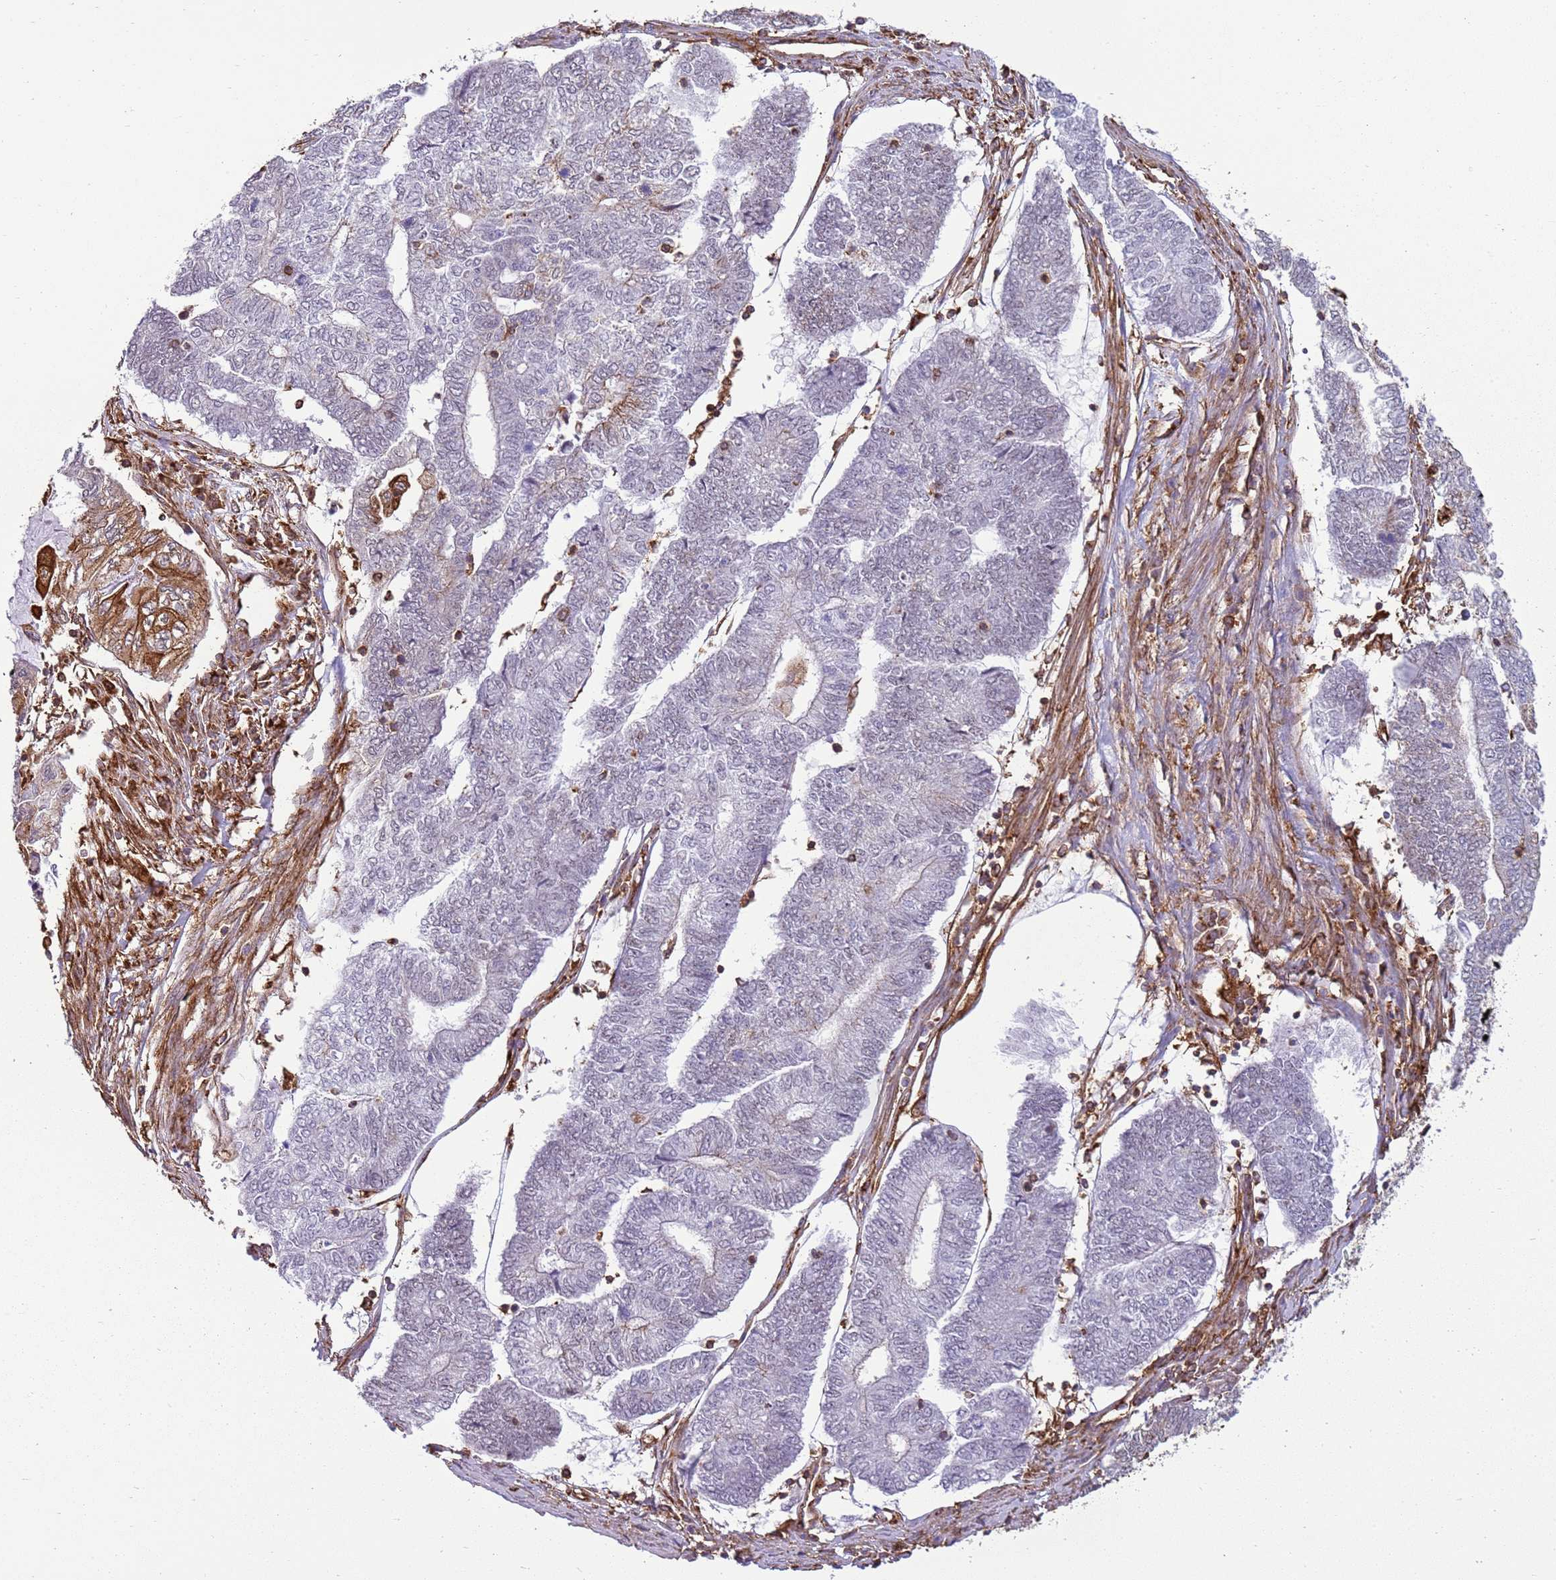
{"staining": {"intensity": "negative", "quantity": "none", "location": "none"}, "tissue": "endometrial cancer", "cell_type": "Tumor cells", "image_type": "cancer", "snomed": [{"axis": "morphology", "description": "Adenocarcinoma, NOS"}, {"axis": "topography", "description": "Uterus"}, {"axis": "topography", "description": "Endometrium"}], "caption": "The photomicrograph demonstrates no significant staining in tumor cells of endometrial cancer.", "gene": "GABRE", "patient": {"sex": "female", "age": 70}}